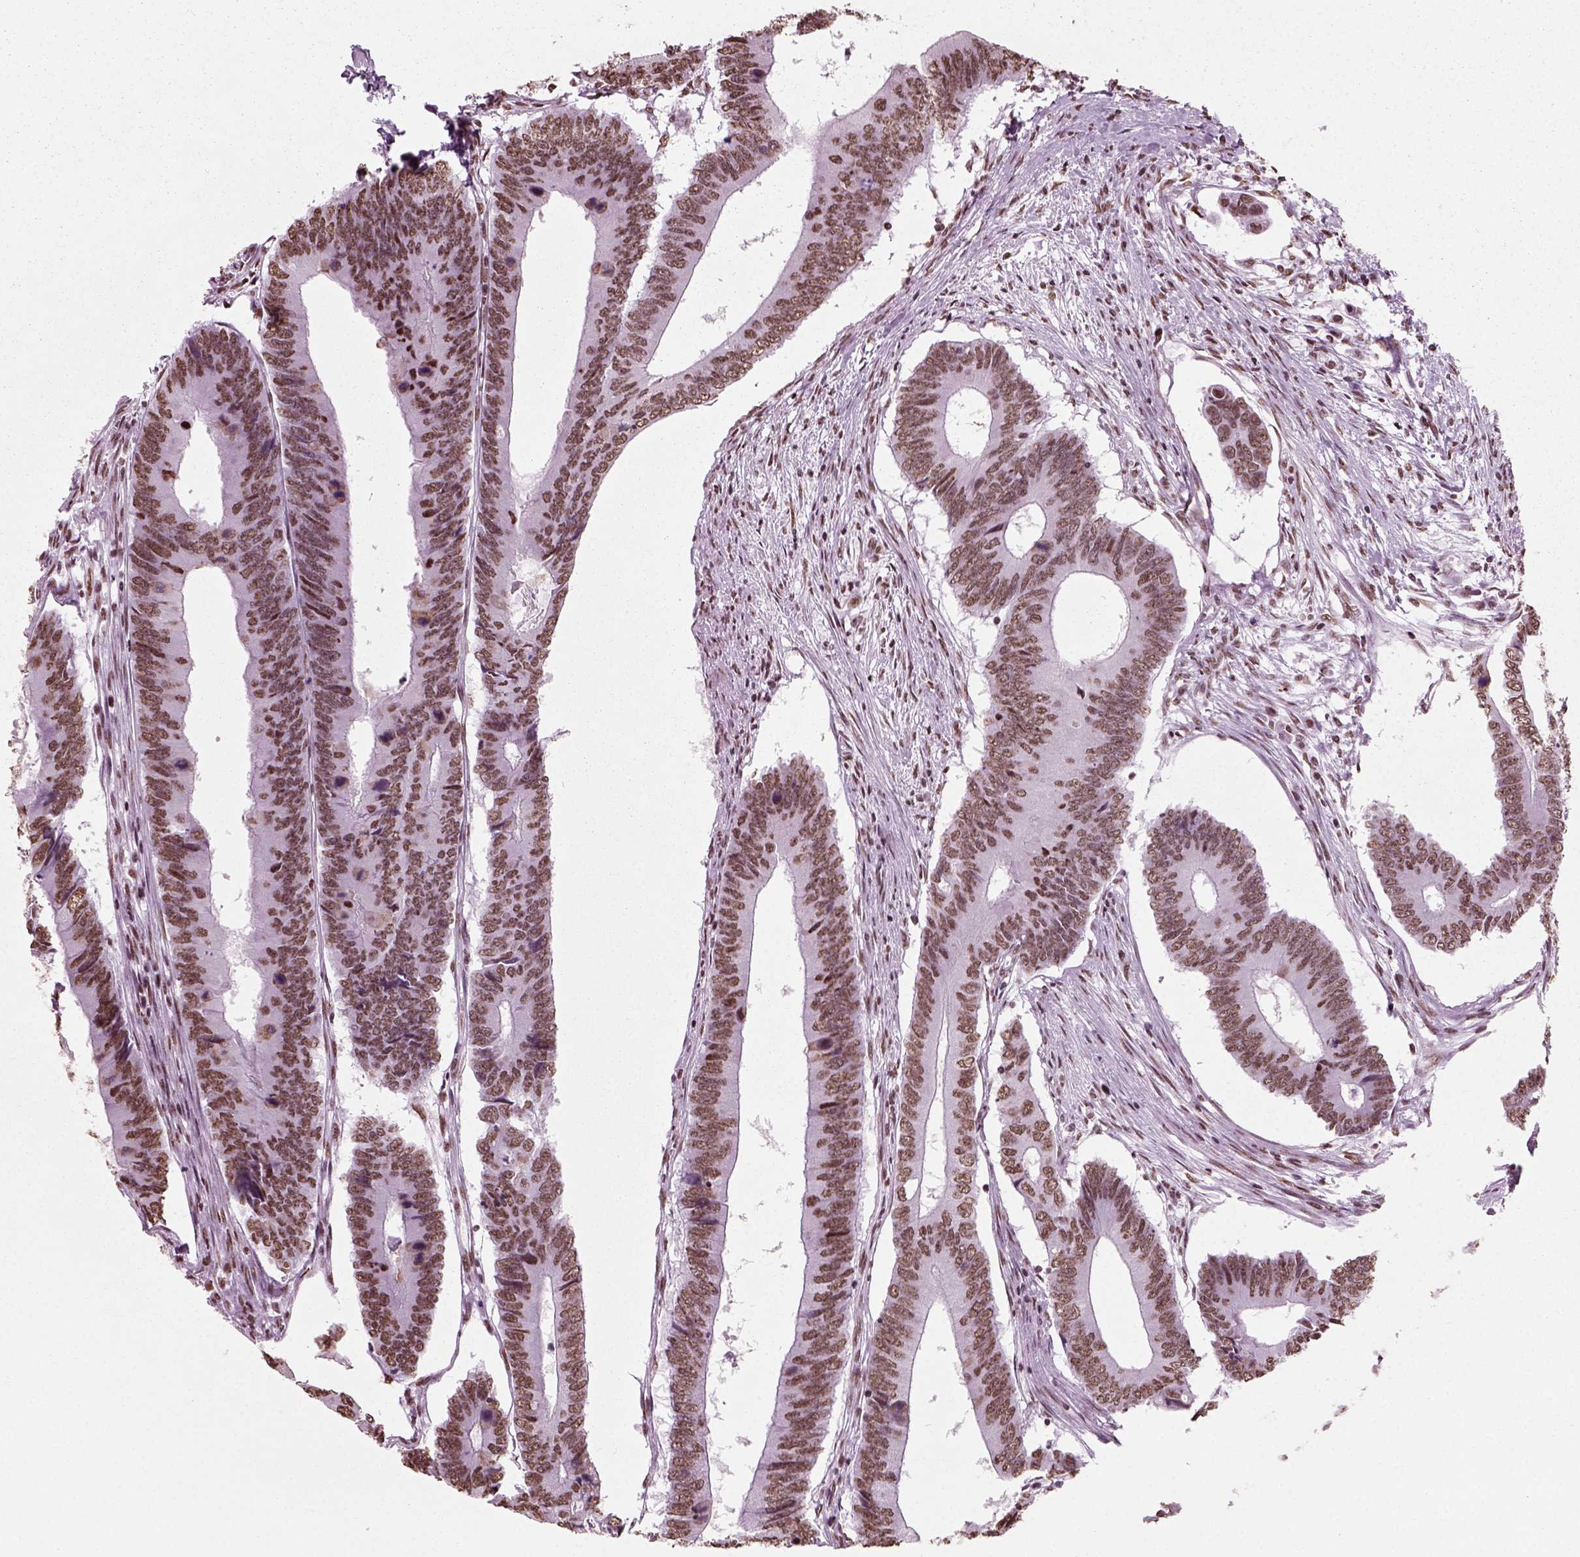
{"staining": {"intensity": "moderate", "quantity": ">75%", "location": "nuclear"}, "tissue": "colorectal cancer", "cell_type": "Tumor cells", "image_type": "cancer", "snomed": [{"axis": "morphology", "description": "Adenocarcinoma, NOS"}, {"axis": "topography", "description": "Colon"}], "caption": "Brown immunohistochemical staining in colorectal cancer demonstrates moderate nuclear expression in about >75% of tumor cells.", "gene": "POLR1H", "patient": {"sex": "male", "age": 53}}